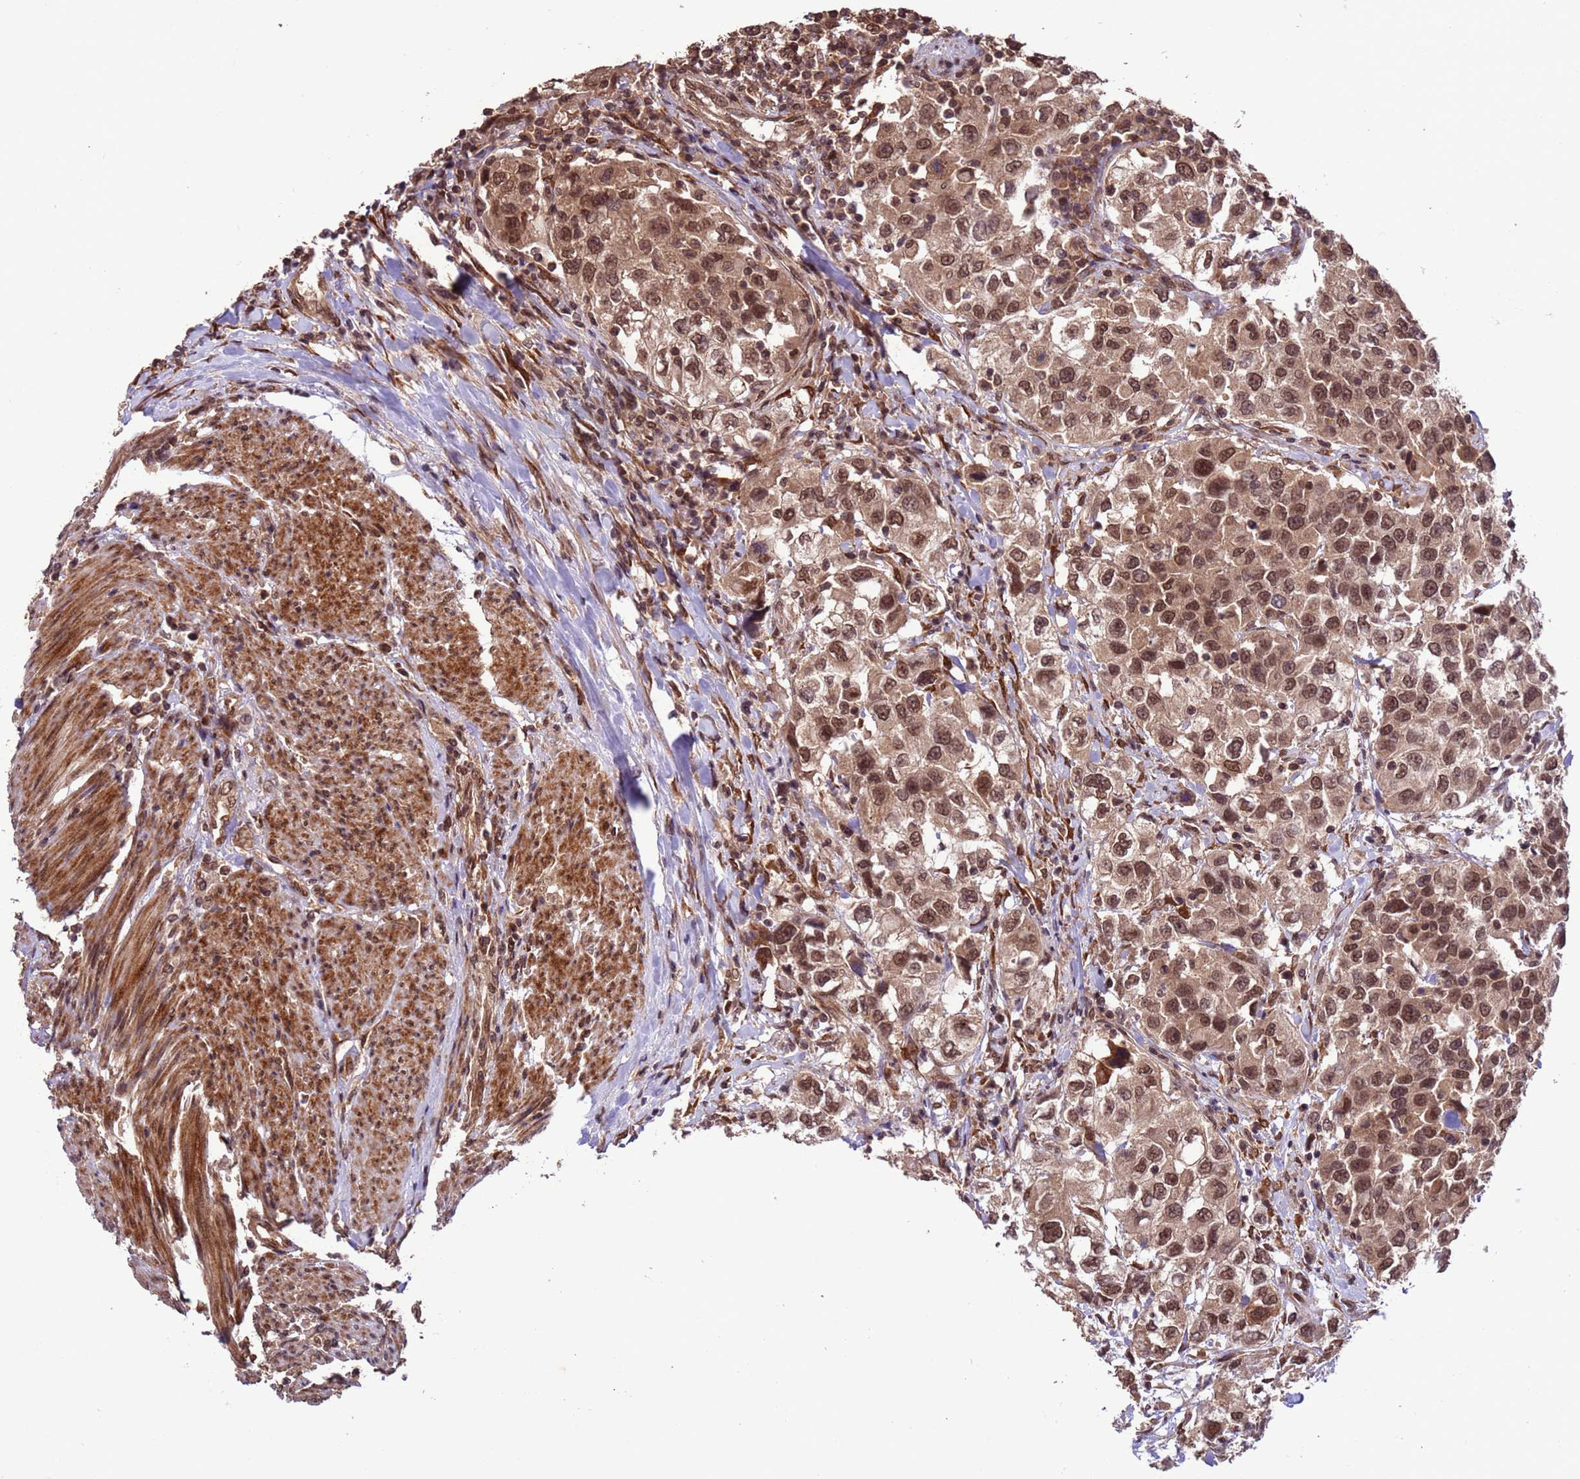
{"staining": {"intensity": "moderate", "quantity": ">75%", "location": "nuclear"}, "tissue": "urothelial cancer", "cell_type": "Tumor cells", "image_type": "cancer", "snomed": [{"axis": "morphology", "description": "Urothelial carcinoma, High grade"}, {"axis": "topography", "description": "Urinary bladder"}], "caption": "There is medium levels of moderate nuclear positivity in tumor cells of urothelial carcinoma (high-grade), as demonstrated by immunohistochemical staining (brown color).", "gene": "VSTM4", "patient": {"sex": "female", "age": 80}}